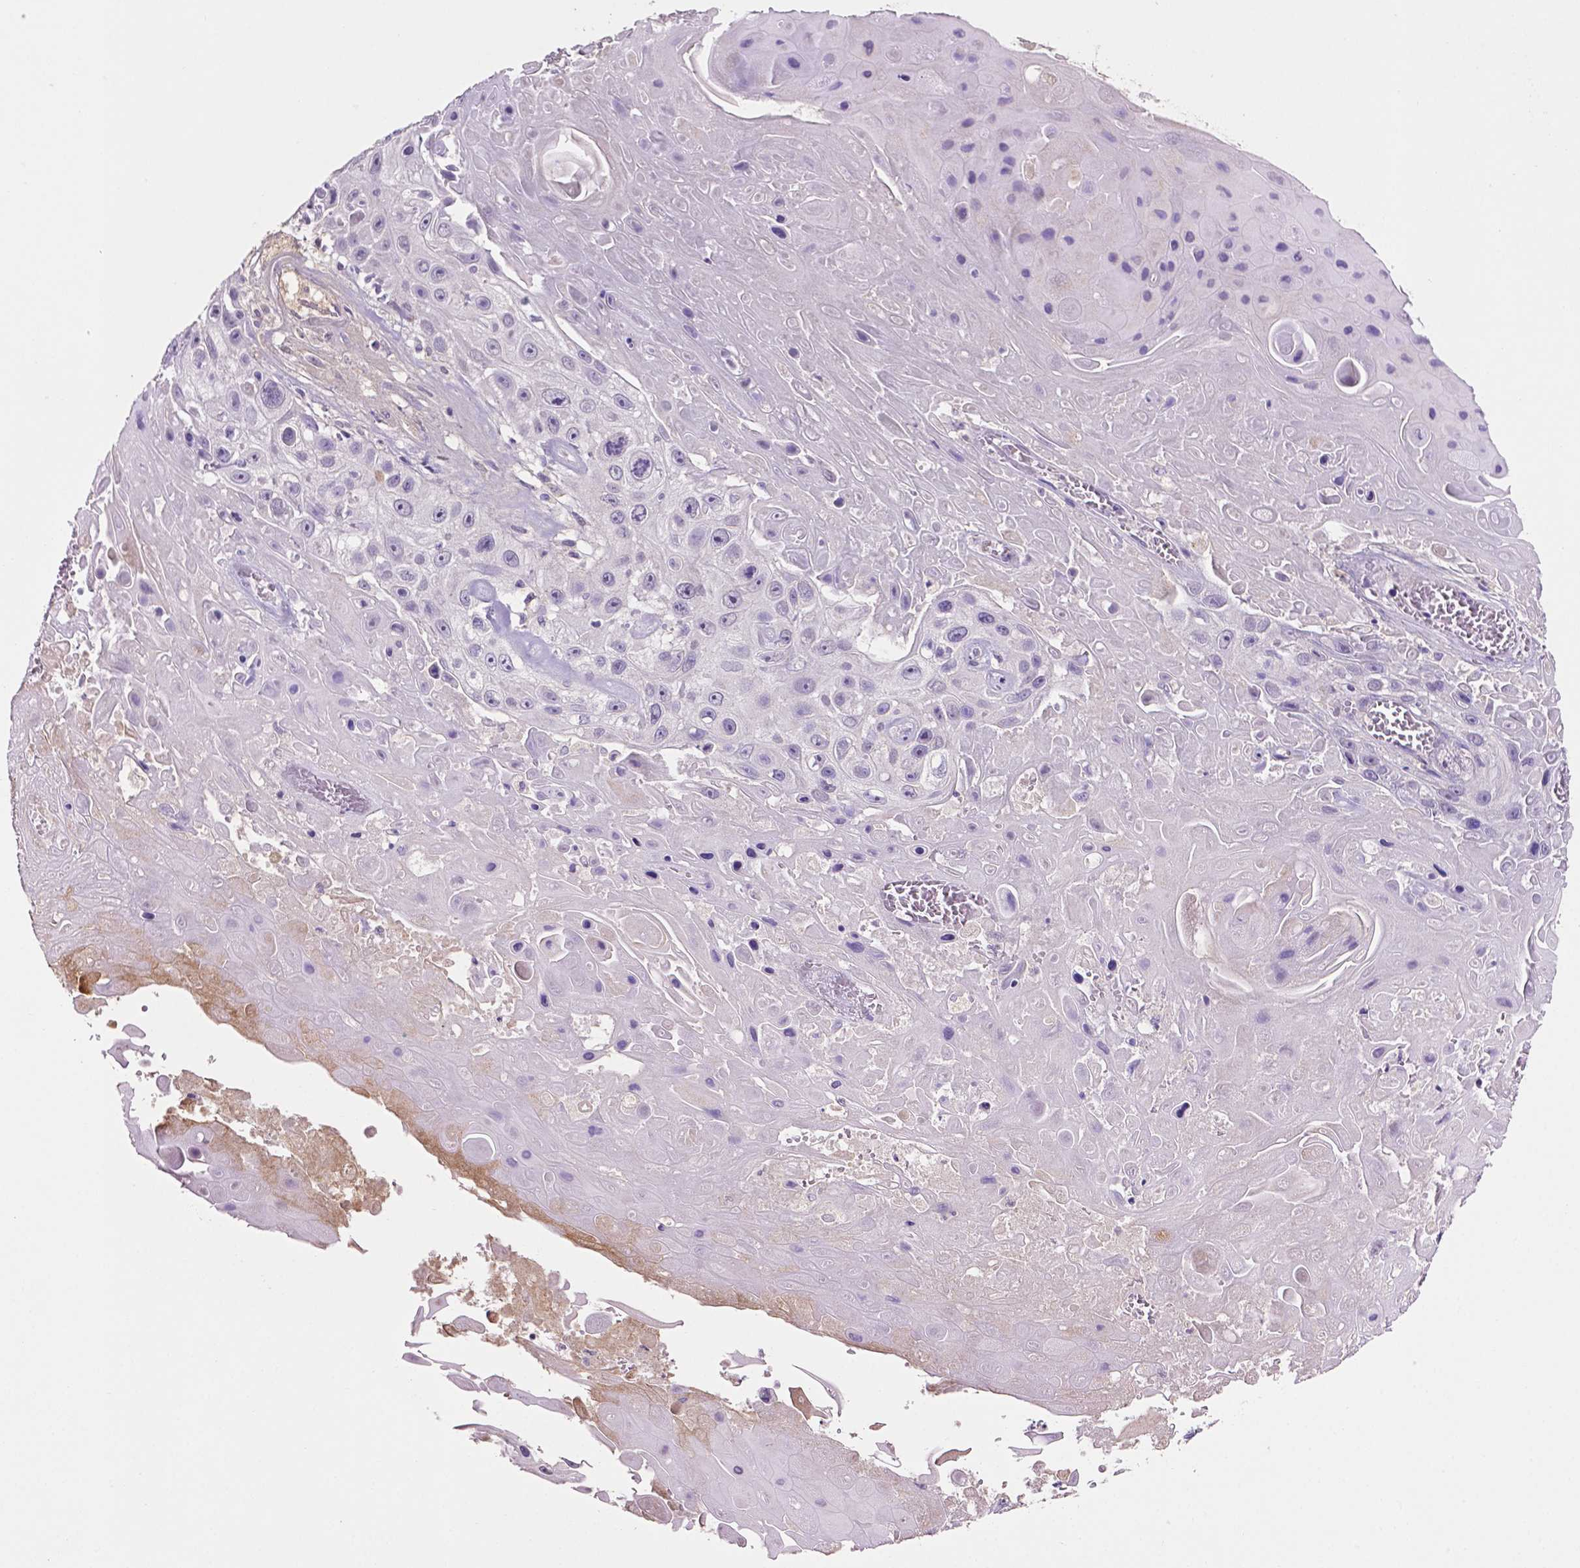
{"staining": {"intensity": "negative", "quantity": "none", "location": "none"}, "tissue": "skin cancer", "cell_type": "Tumor cells", "image_type": "cancer", "snomed": [{"axis": "morphology", "description": "Squamous cell carcinoma, NOS"}, {"axis": "topography", "description": "Skin"}], "caption": "DAB (3,3'-diaminobenzidine) immunohistochemical staining of human squamous cell carcinoma (skin) shows no significant positivity in tumor cells.", "gene": "FBLN1", "patient": {"sex": "male", "age": 82}}